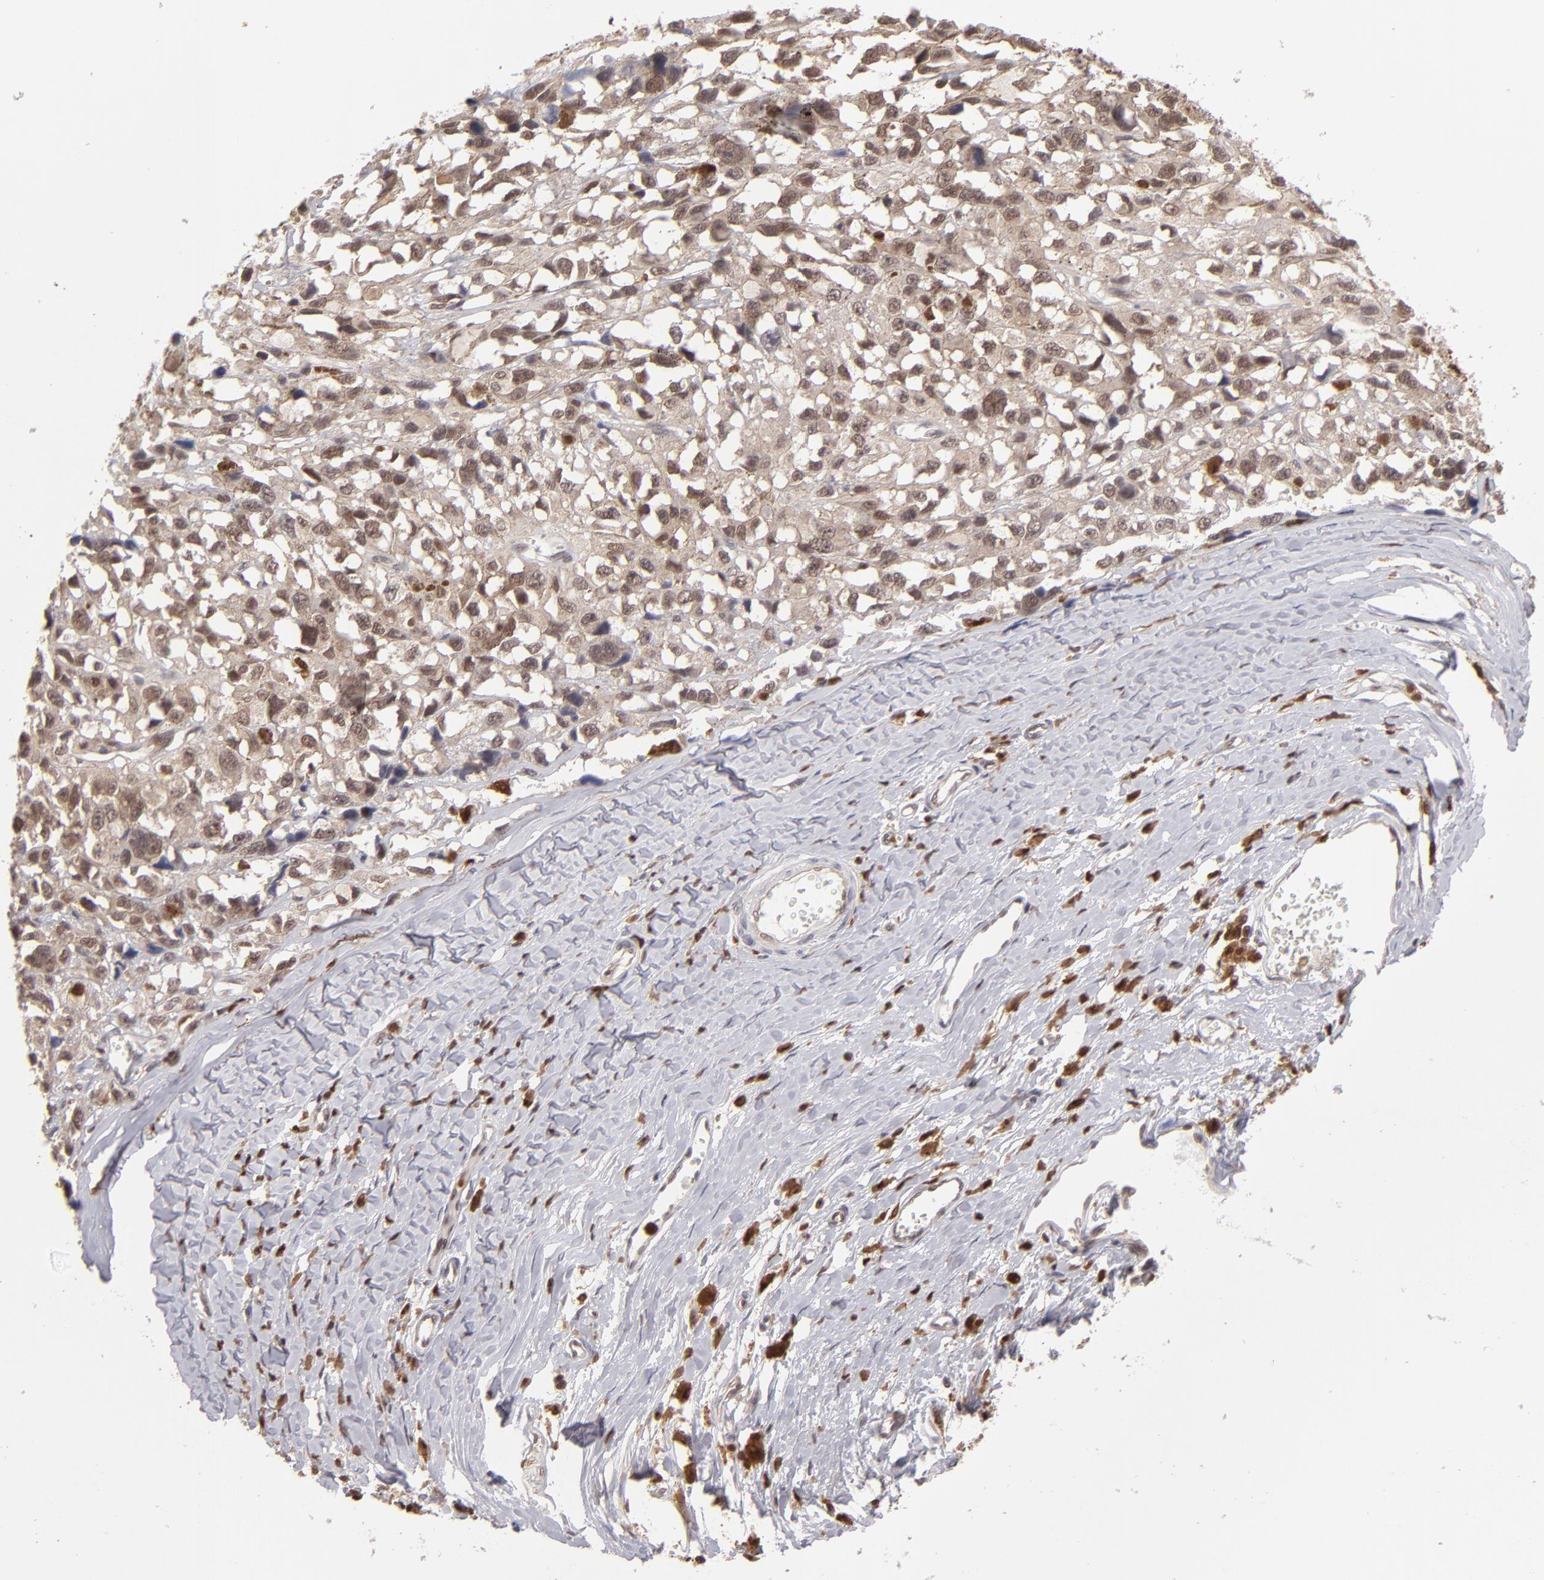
{"staining": {"intensity": "weak", "quantity": ">75%", "location": "cytoplasmic/membranous,nuclear"}, "tissue": "melanoma", "cell_type": "Tumor cells", "image_type": "cancer", "snomed": [{"axis": "morphology", "description": "Malignant melanoma, Metastatic site"}, {"axis": "topography", "description": "Lymph node"}], "caption": "Malignant melanoma (metastatic site) stained with IHC shows weak cytoplasmic/membranous and nuclear positivity in approximately >75% of tumor cells. (DAB IHC with brightfield microscopy, high magnification).", "gene": "GRB2", "patient": {"sex": "male", "age": 59}}